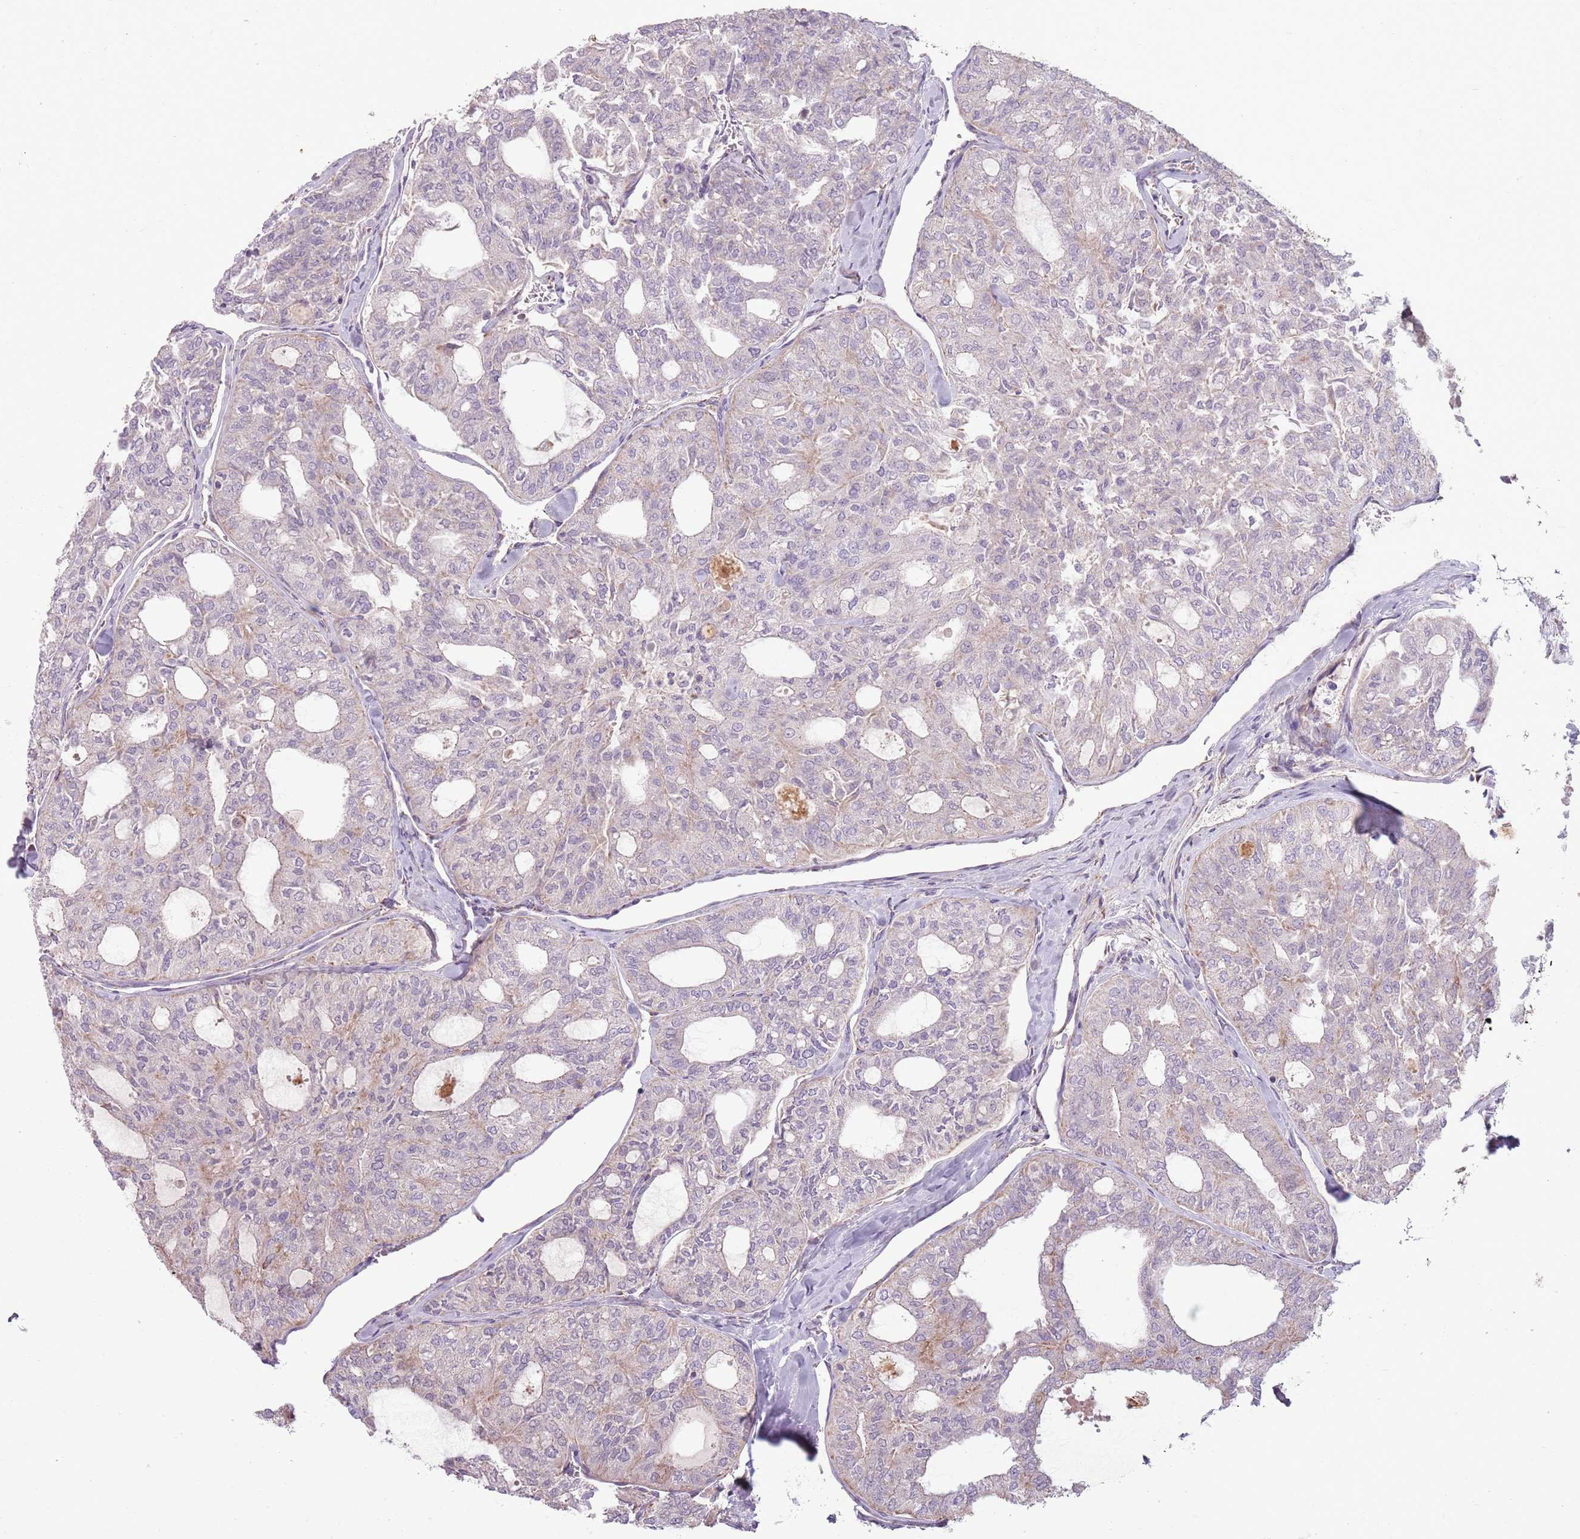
{"staining": {"intensity": "negative", "quantity": "none", "location": "none"}, "tissue": "thyroid cancer", "cell_type": "Tumor cells", "image_type": "cancer", "snomed": [{"axis": "morphology", "description": "Follicular adenoma carcinoma, NOS"}, {"axis": "topography", "description": "Thyroid gland"}], "caption": "A micrograph of thyroid follicular adenoma carcinoma stained for a protein reveals no brown staining in tumor cells.", "gene": "ZNF530", "patient": {"sex": "male", "age": 75}}